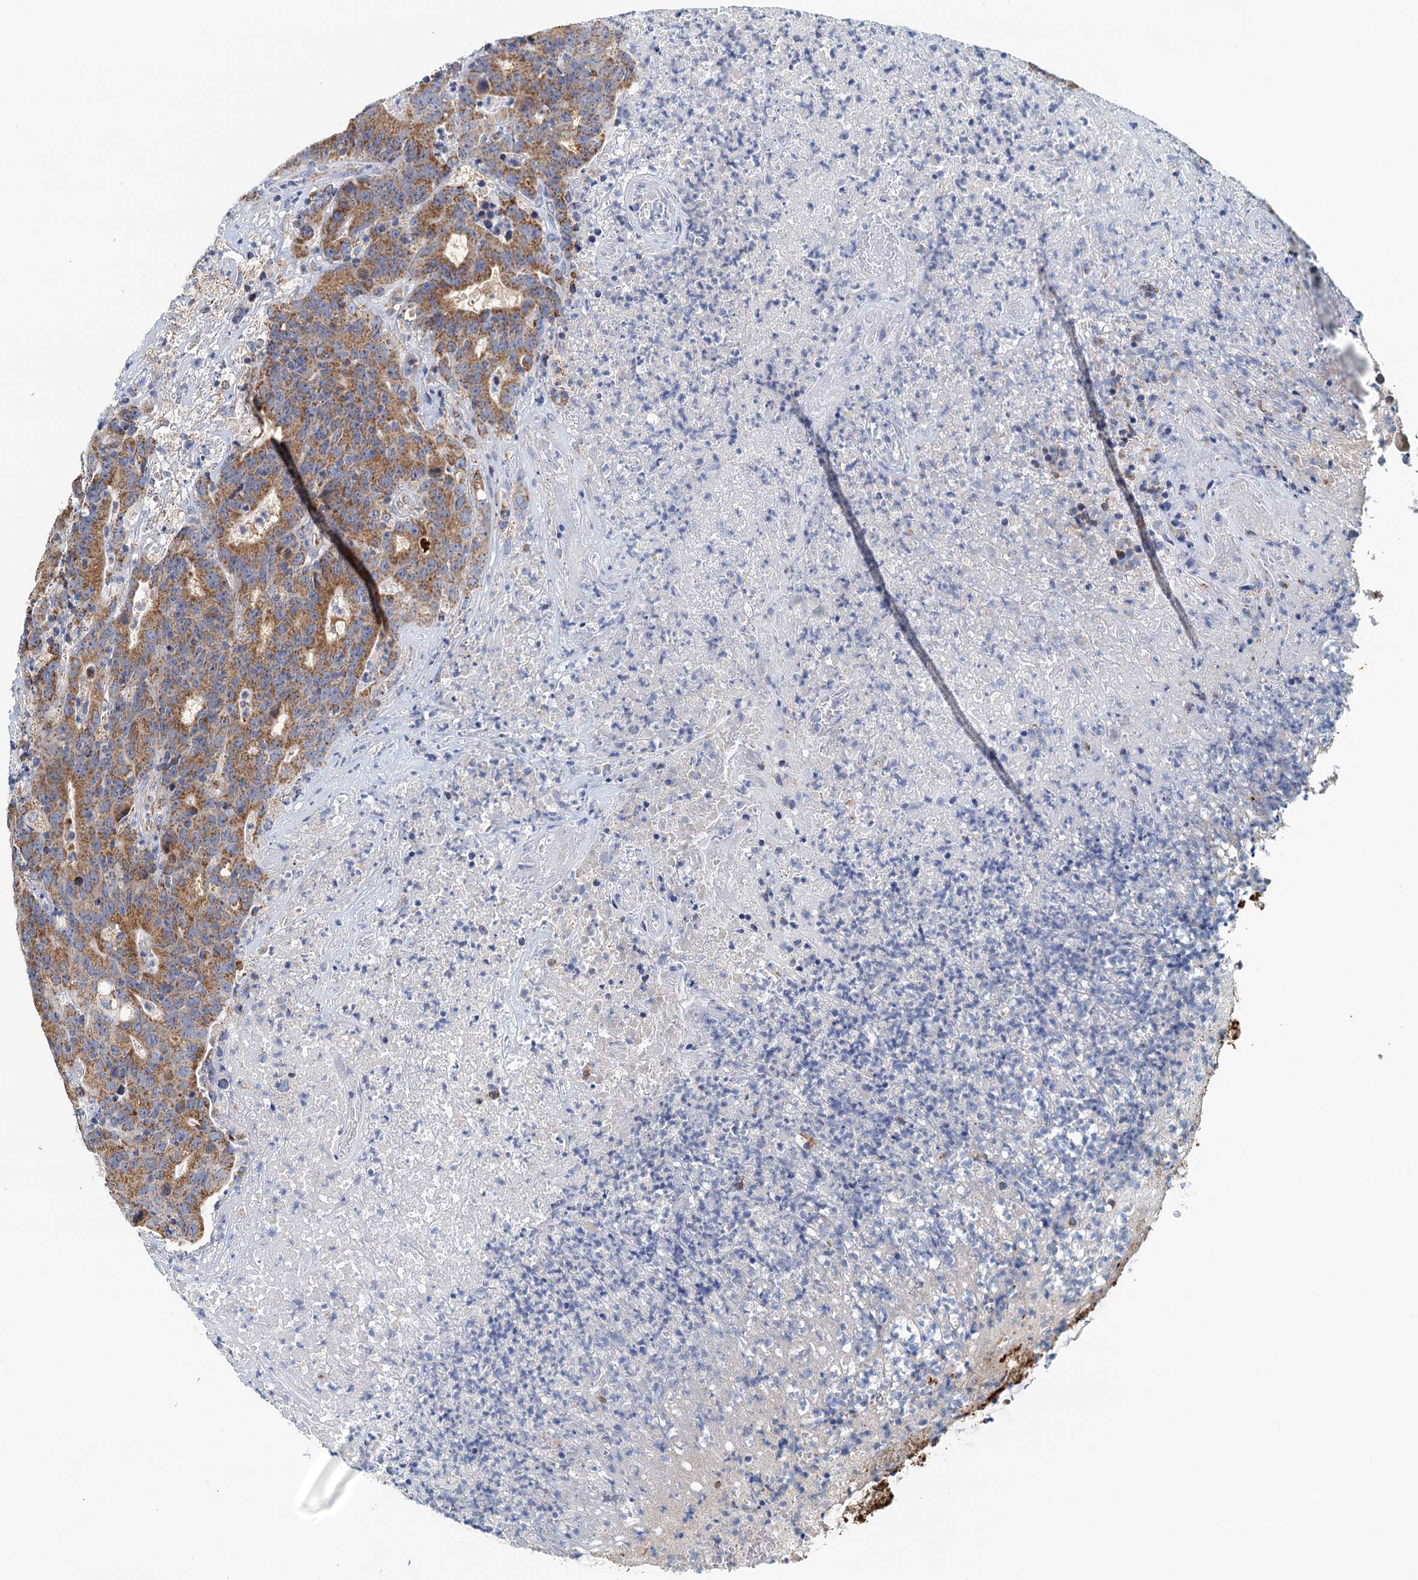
{"staining": {"intensity": "moderate", "quantity": ">75%", "location": "cytoplasmic/membranous"}, "tissue": "colorectal cancer", "cell_type": "Tumor cells", "image_type": "cancer", "snomed": [{"axis": "morphology", "description": "Adenocarcinoma, NOS"}, {"axis": "topography", "description": "Colon"}], "caption": "DAB (3,3'-diaminobenzidine) immunohistochemical staining of colorectal cancer demonstrates moderate cytoplasmic/membranous protein positivity in about >75% of tumor cells.", "gene": "POC1A", "patient": {"sex": "female", "age": 75}}